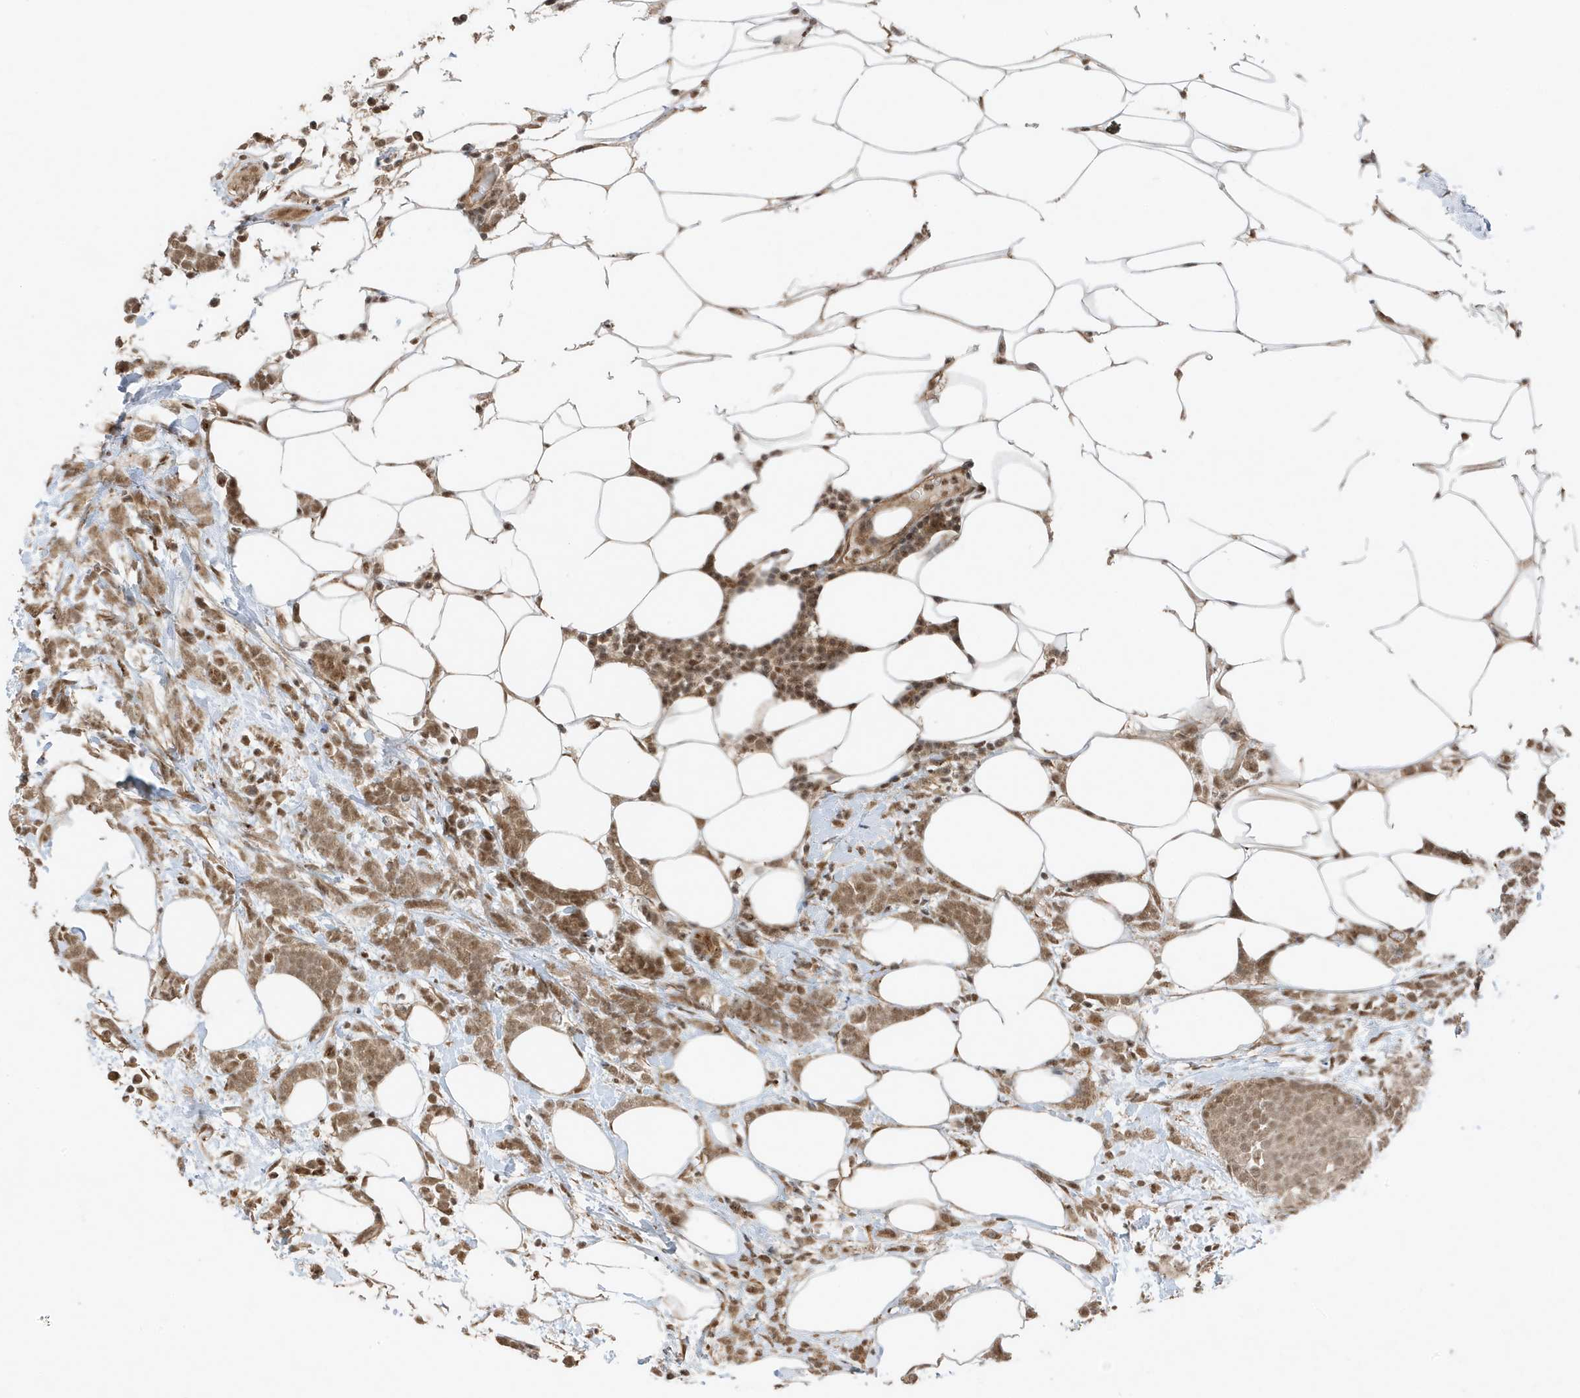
{"staining": {"intensity": "weak", "quantity": ">75%", "location": "cytoplasmic/membranous,nuclear"}, "tissue": "breast cancer", "cell_type": "Tumor cells", "image_type": "cancer", "snomed": [{"axis": "morphology", "description": "Lobular carcinoma"}, {"axis": "topography", "description": "Breast"}], "caption": "Immunohistochemistry (IHC) staining of lobular carcinoma (breast), which exhibits low levels of weak cytoplasmic/membranous and nuclear positivity in about >75% of tumor cells indicating weak cytoplasmic/membranous and nuclear protein expression. The staining was performed using DAB (brown) for protein detection and nuclei were counterstained in hematoxylin (blue).", "gene": "MAST3", "patient": {"sex": "female", "age": 58}}